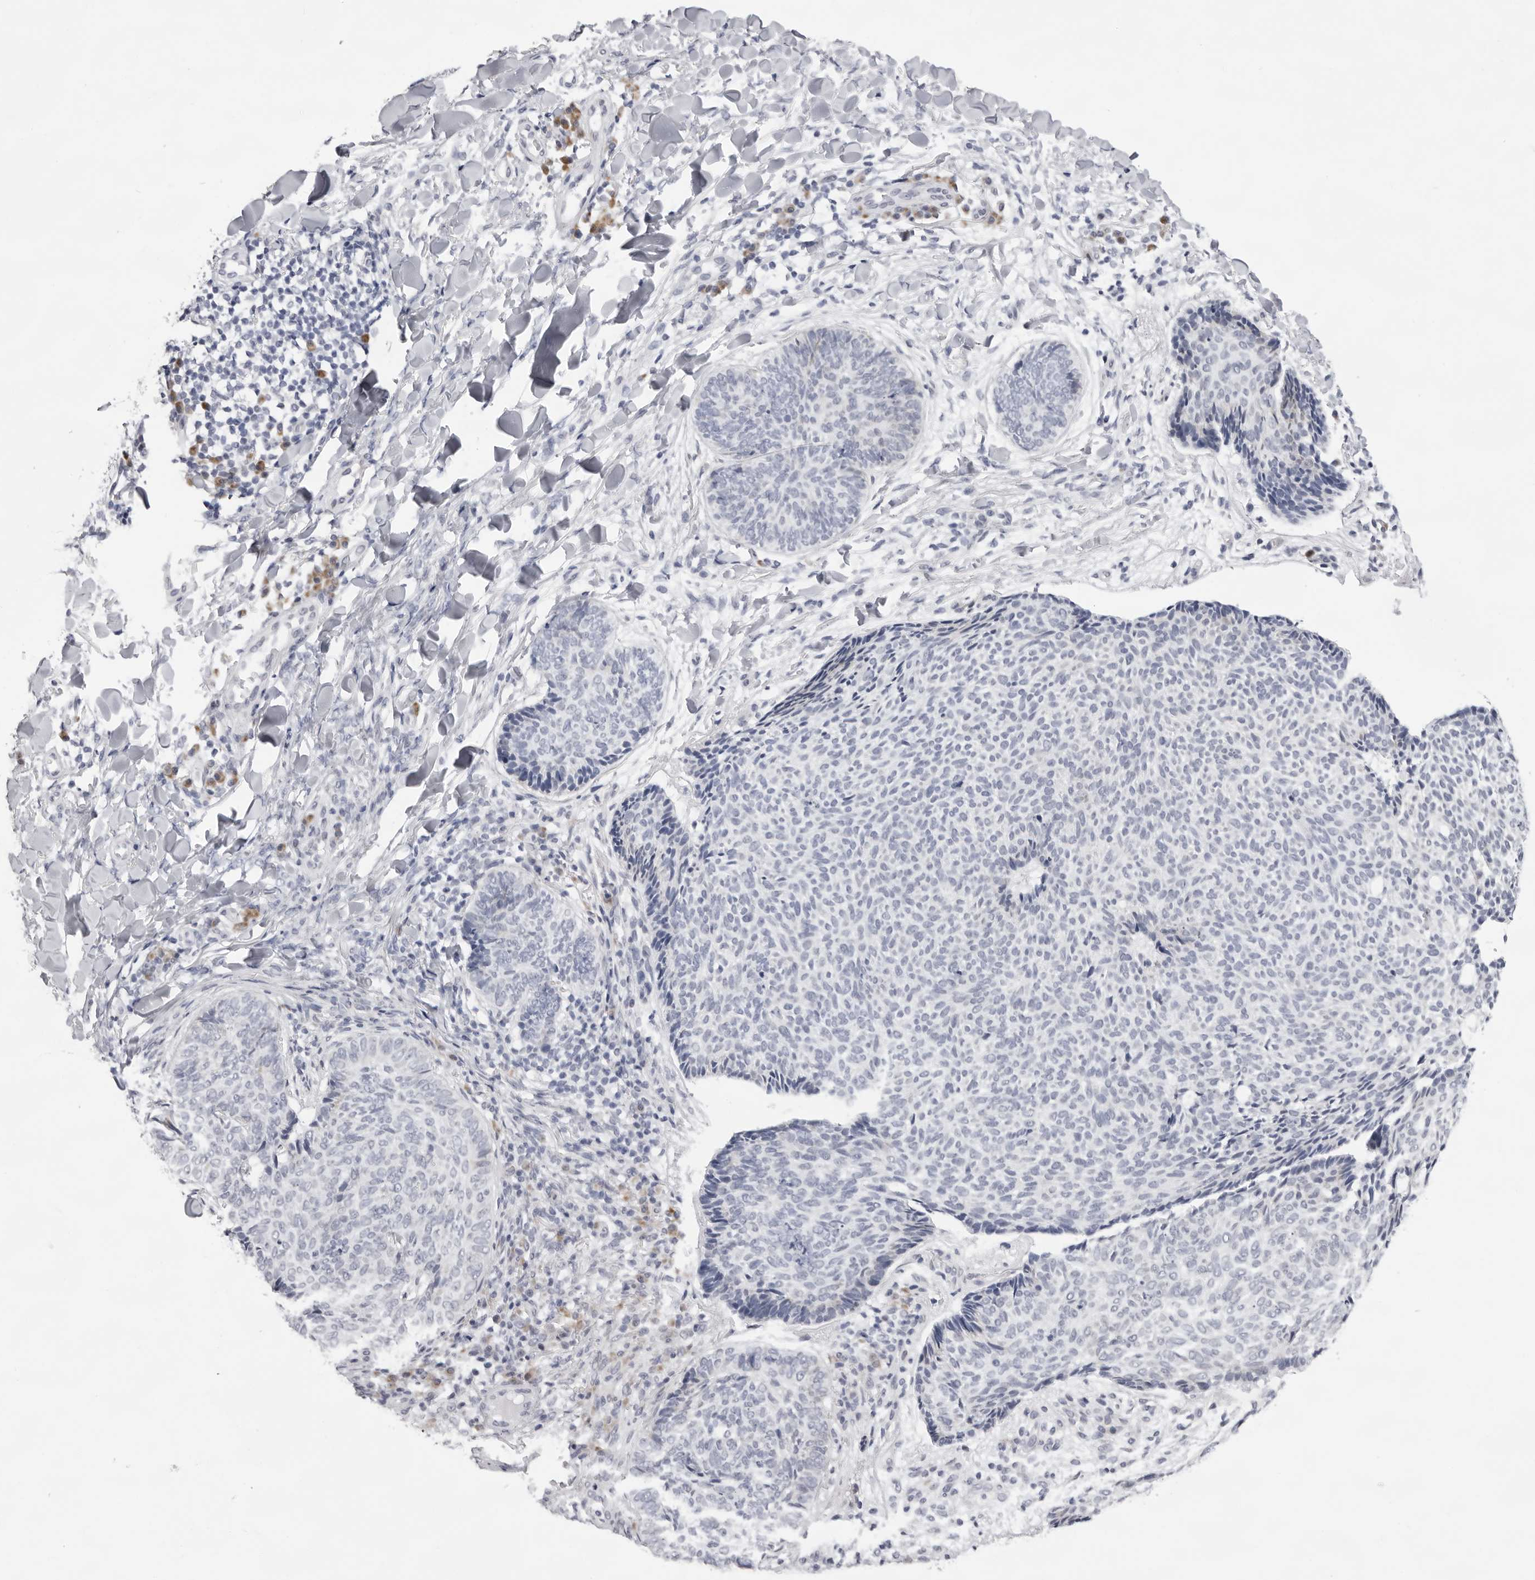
{"staining": {"intensity": "negative", "quantity": "none", "location": "none"}, "tissue": "skin cancer", "cell_type": "Tumor cells", "image_type": "cancer", "snomed": [{"axis": "morphology", "description": "Normal tissue, NOS"}, {"axis": "morphology", "description": "Basal cell carcinoma"}, {"axis": "topography", "description": "Skin"}], "caption": "This is an immunohistochemistry image of skin basal cell carcinoma. There is no expression in tumor cells.", "gene": "SMIM2", "patient": {"sex": "male", "age": 50}}